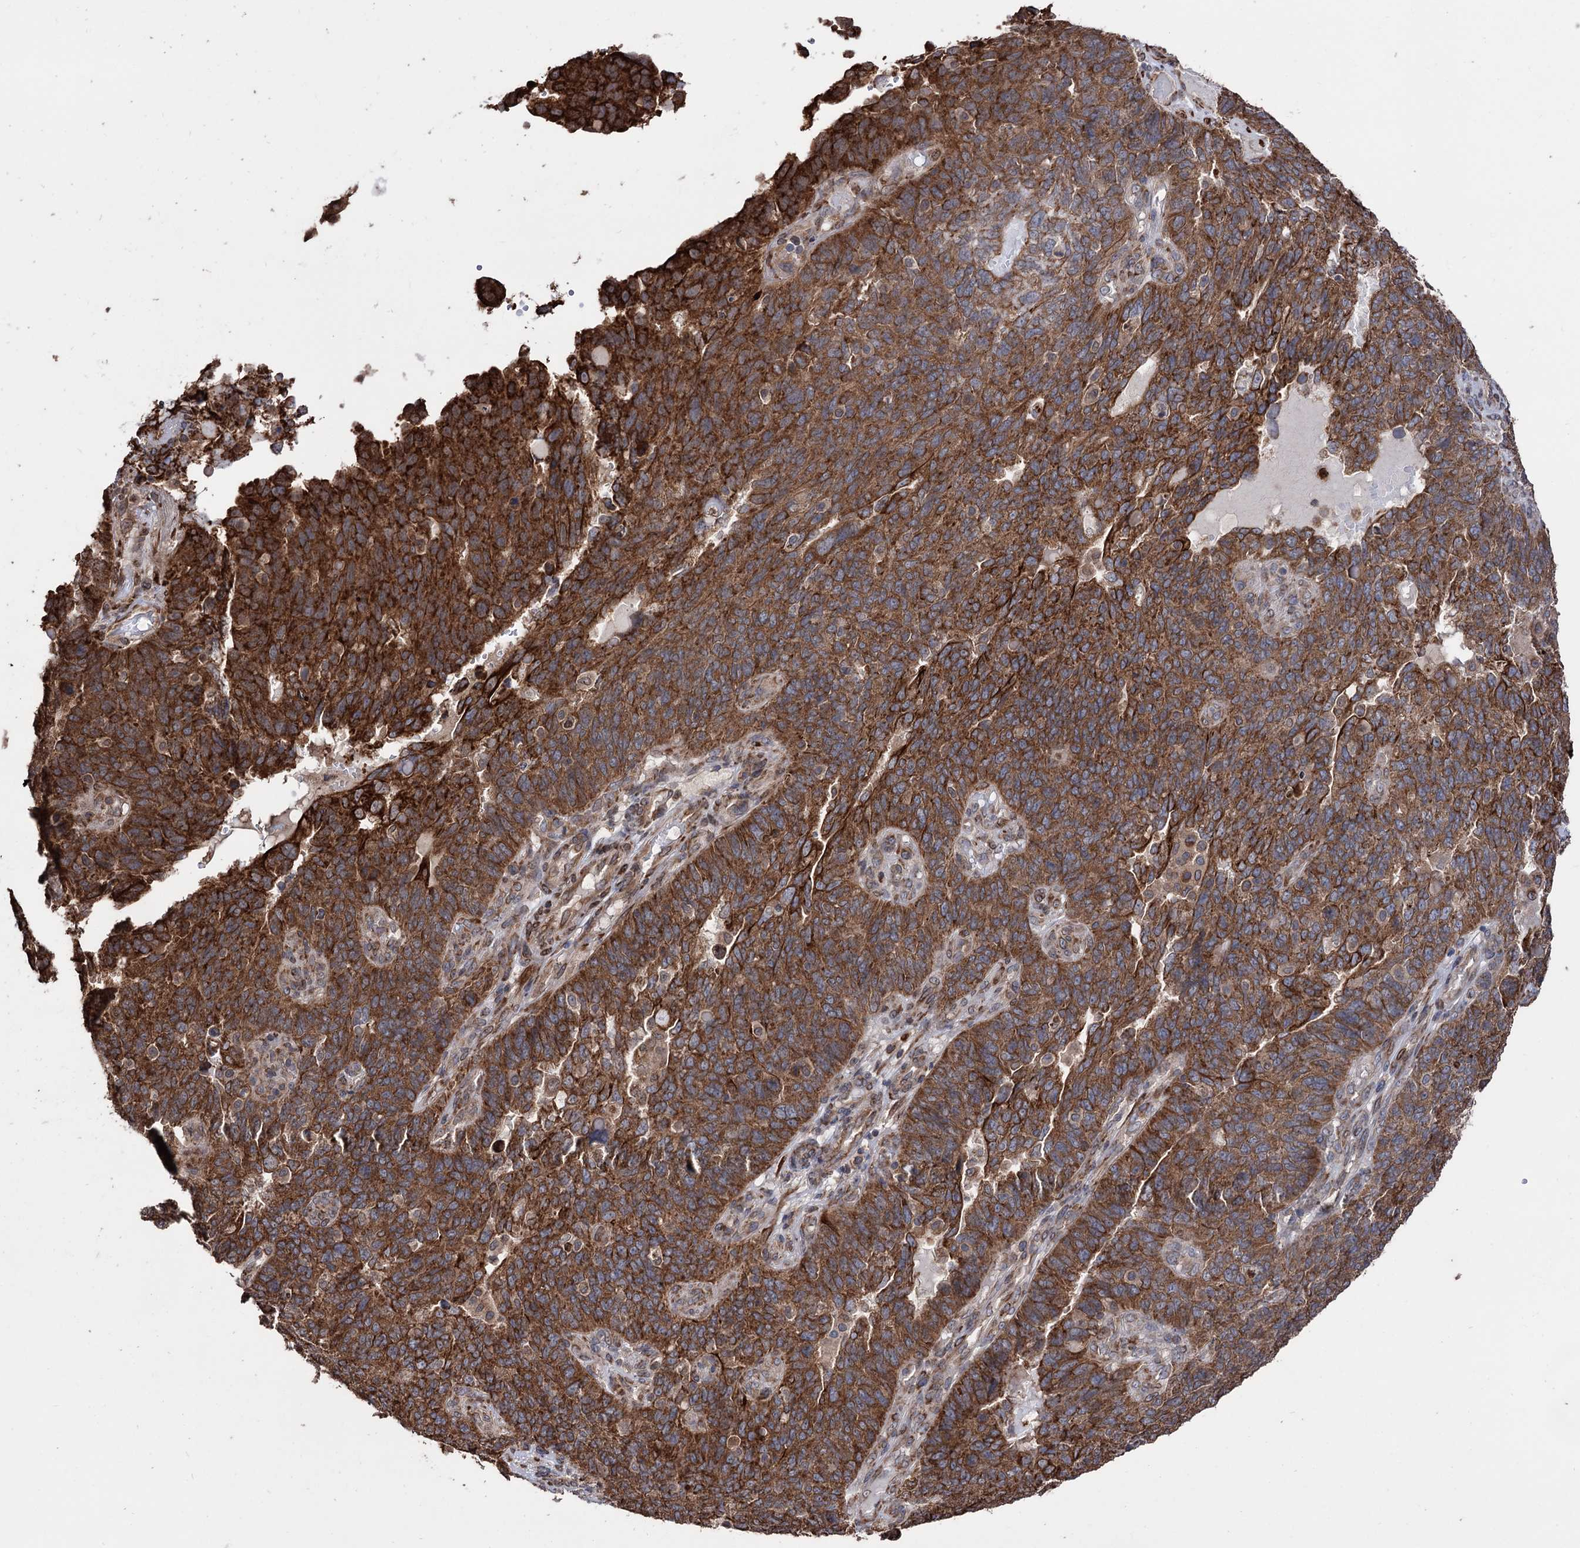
{"staining": {"intensity": "strong", "quantity": ">75%", "location": "cytoplasmic/membranous"}, "tissue": "endometrial cancer", "cell_type": "Tumor cells", "image_type": "cancer", "snomed": [{"axis": "morphology", "description": "Adenocarcinoma, NOS"}, {"axis": "topography", "description": "Endometrium"}], "caption": "Strong cytoplasmic/membranous protein expression is seen in approximately >75% of tumor cells in adenocarcinoma (endometrial).", "gene": "CDAN1", "patient": {"sex": "female", "age": 66}}